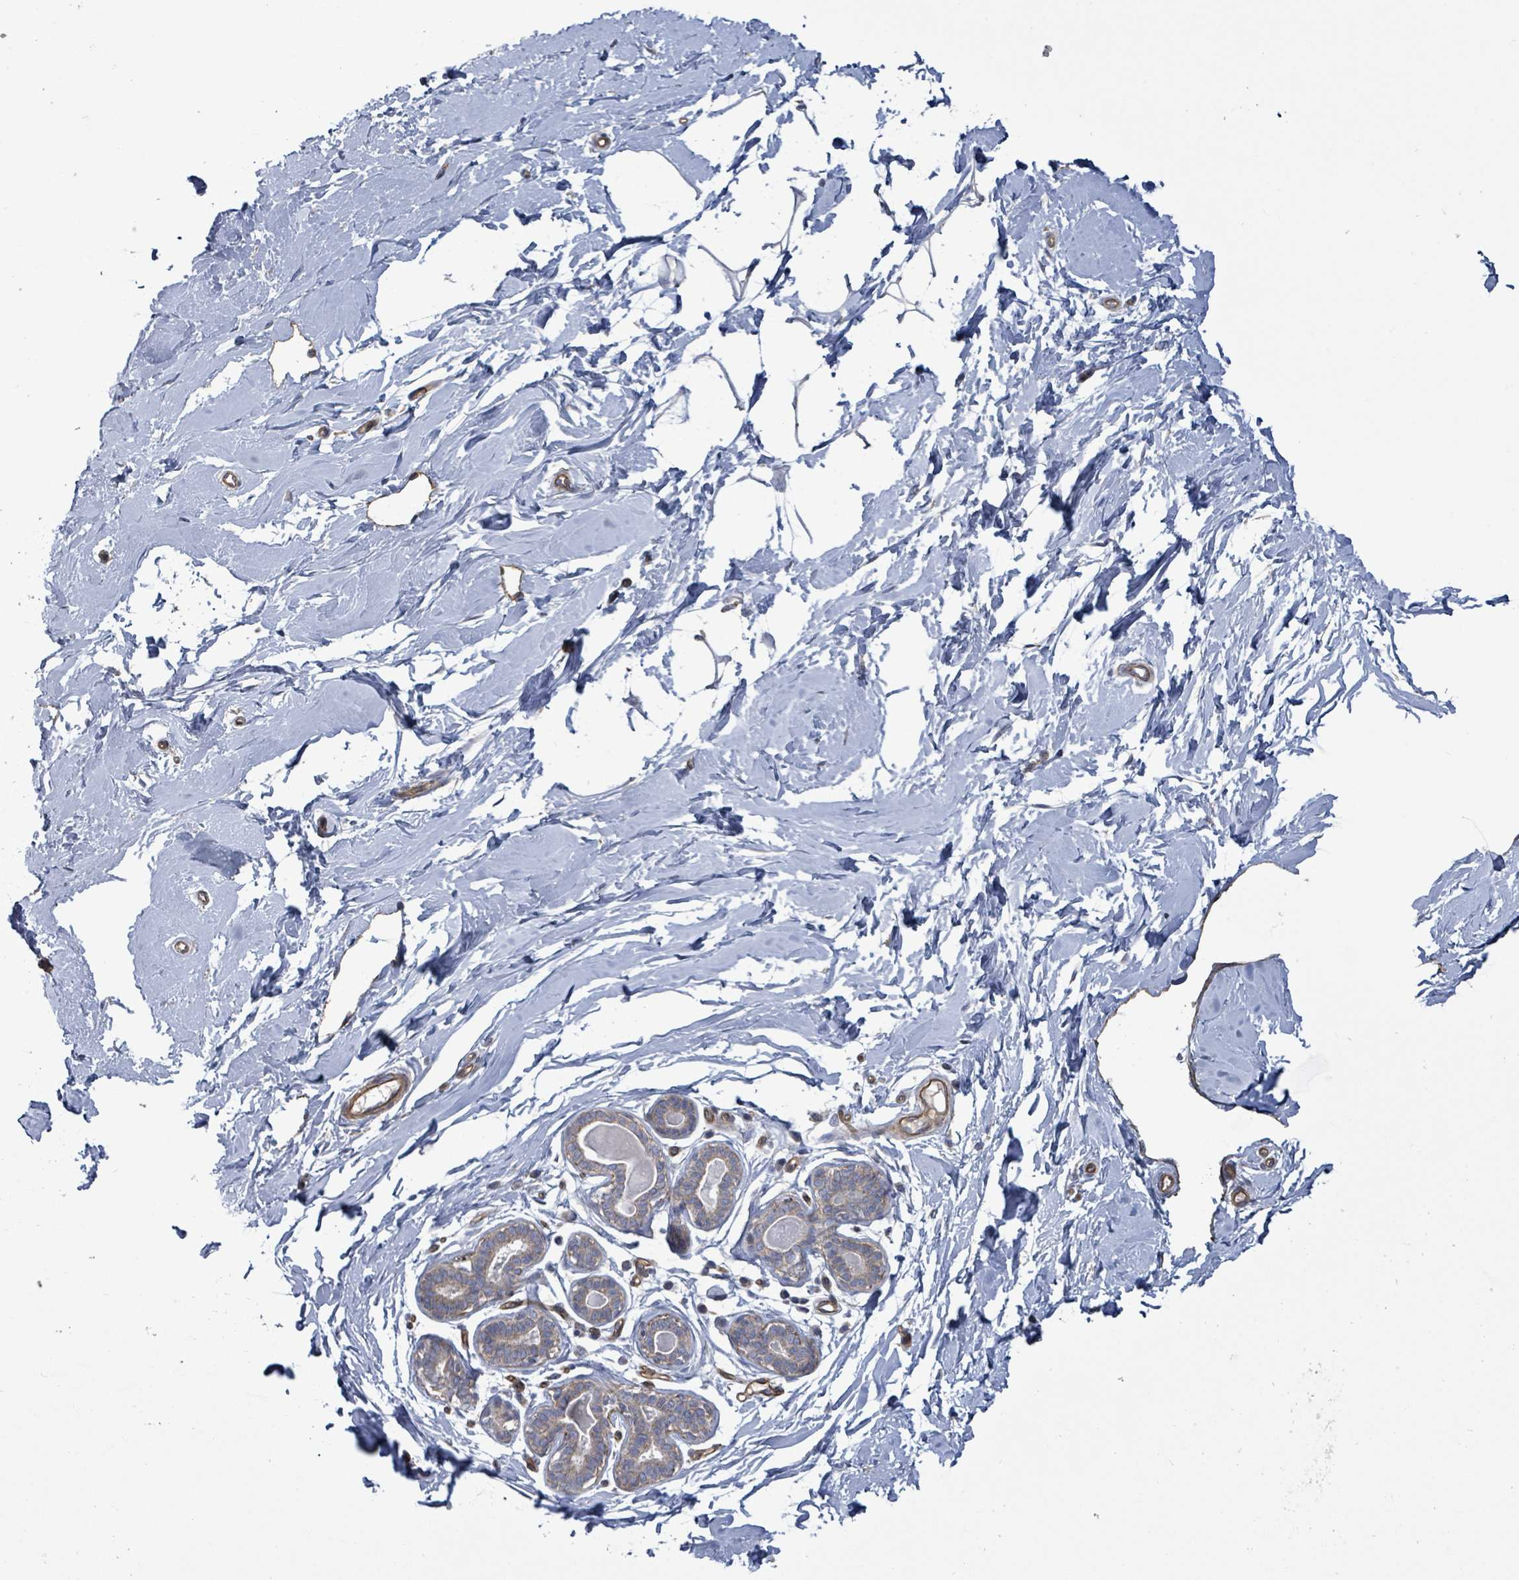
{"staining": {"intensity": "negative", "quantity": "none", "location": "none"}, "tissue": "breast", "cell_type": "Adipocytes", "image_type": "normal", "snomed": [{"axis": "morphology", "description": "Normal tissue, NOS"}, {"axis": "topography", "description": "Breast"}], "caption": "DAB (3,3'-diaminobenzidine) immunohistochemical staining of unremarkable human breast reveals no significant staining in adipocytes.", "gene": "KANK3", "patient": {"sex": "female", "age": 23}}